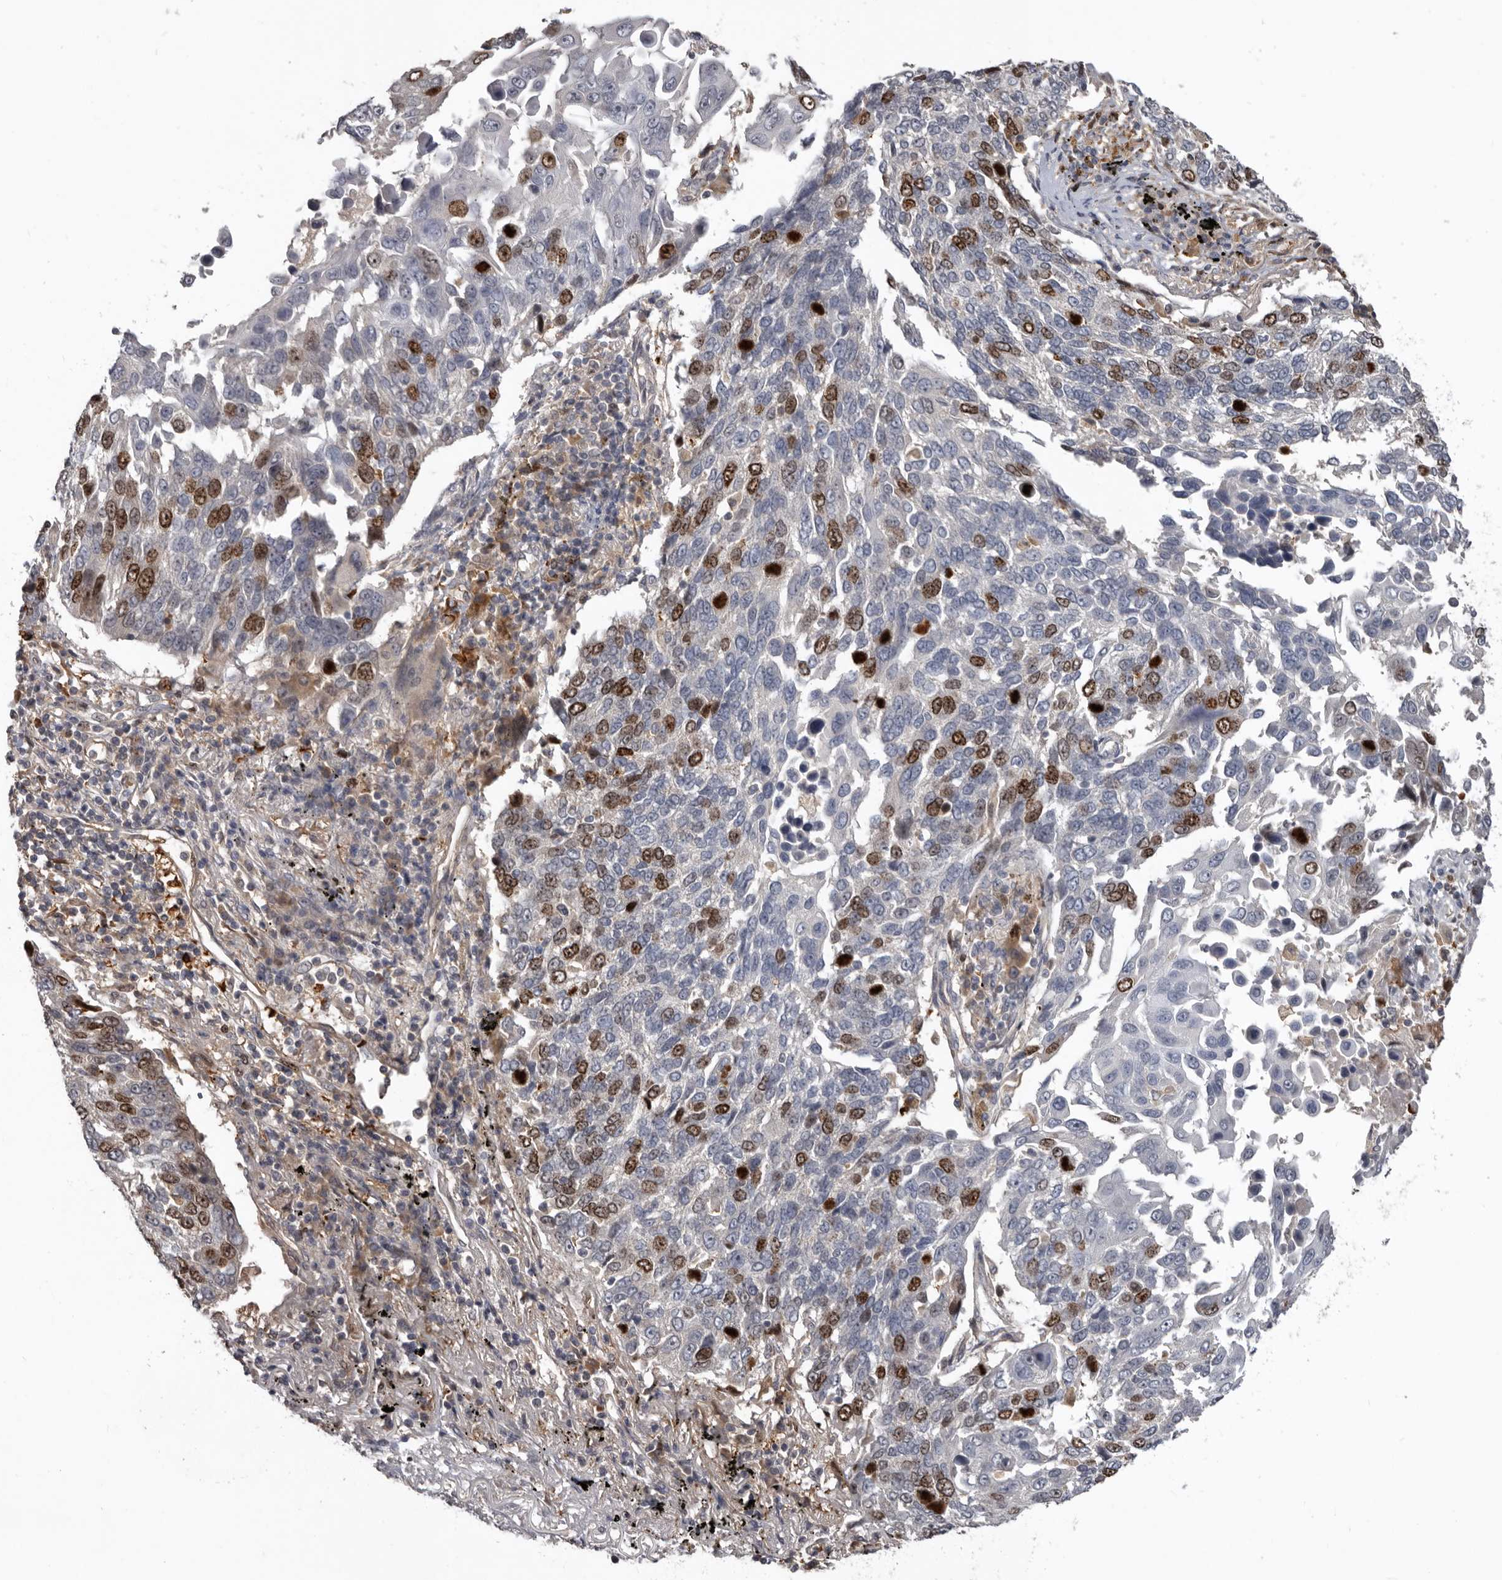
{"staining": {"intensity": "moderate", "quantity": "25%-75%", "location": "nuclear"}, "tissue": "lung cancer", "cell_type": "Tumor cells", "image_type": "cancer", "snomed": [{"axis": "morphology", "description": "Squamous cell carcinoma, NOS"}, {"axis": "topography", "description": "Lung"}], "caption": "An image of human lung squamous cell carcinoma stained for a protein displays moderate nuclear brown staining in tumor cells.", "gene": "CDCA8", "patient": {"sex": "male", "age": 66}}